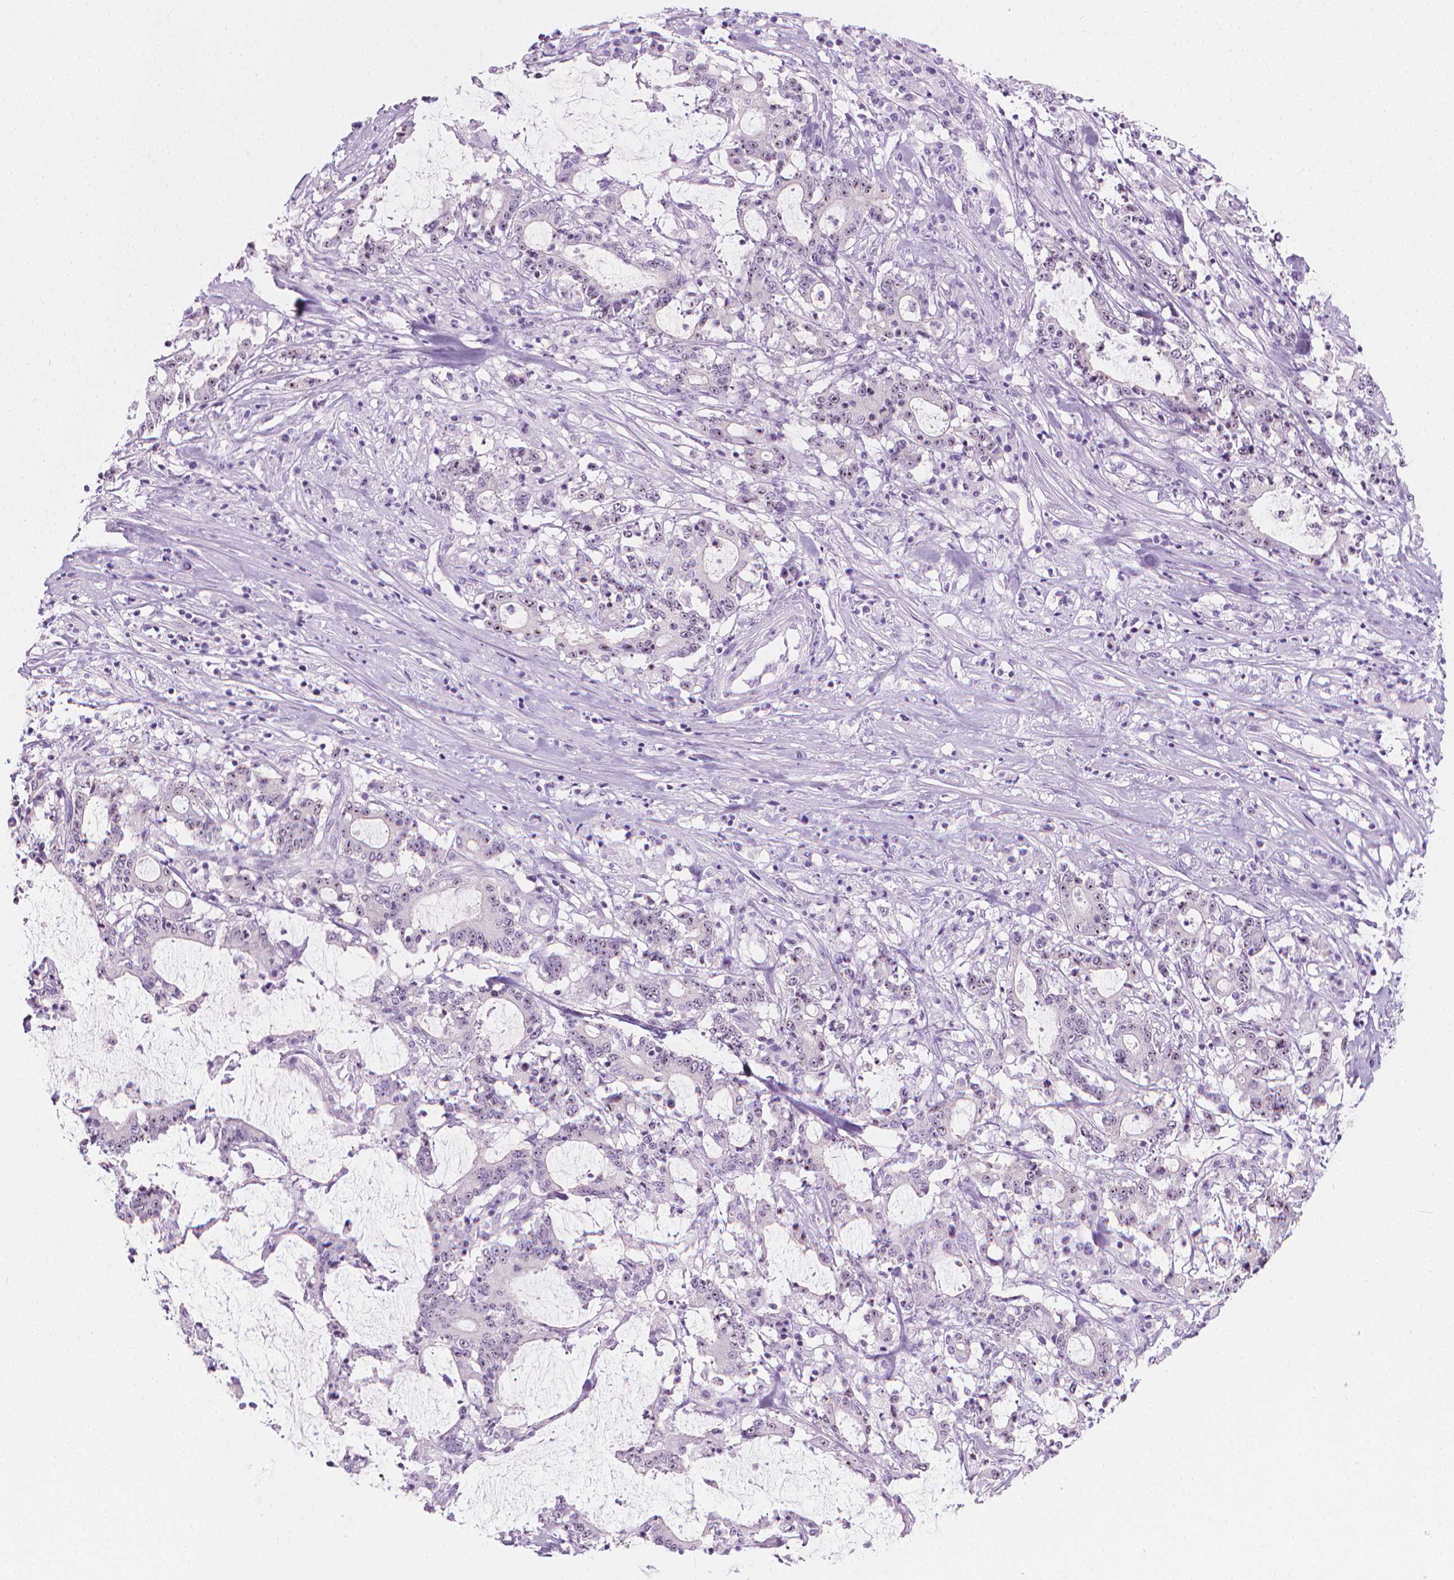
{"staining": {"intensity": "negative", "quantity": "none", "location": "none"}, "tissue": "stomach cancer", "cell_type": "Tumor cells", "image_type": "cancer", "snomed": [{"axis": "morphology", "description": "Adenocarcinoma, NOS"}, {"axis": "topography", "description": "Stomach, upper"}], "caption": "Adenocarcinoma (stomach) was stained to show a protein in brown. There is no significant staining in tumor cells.", "gene": "NOL7", "patient": {"sex": "male", "age": 68}}